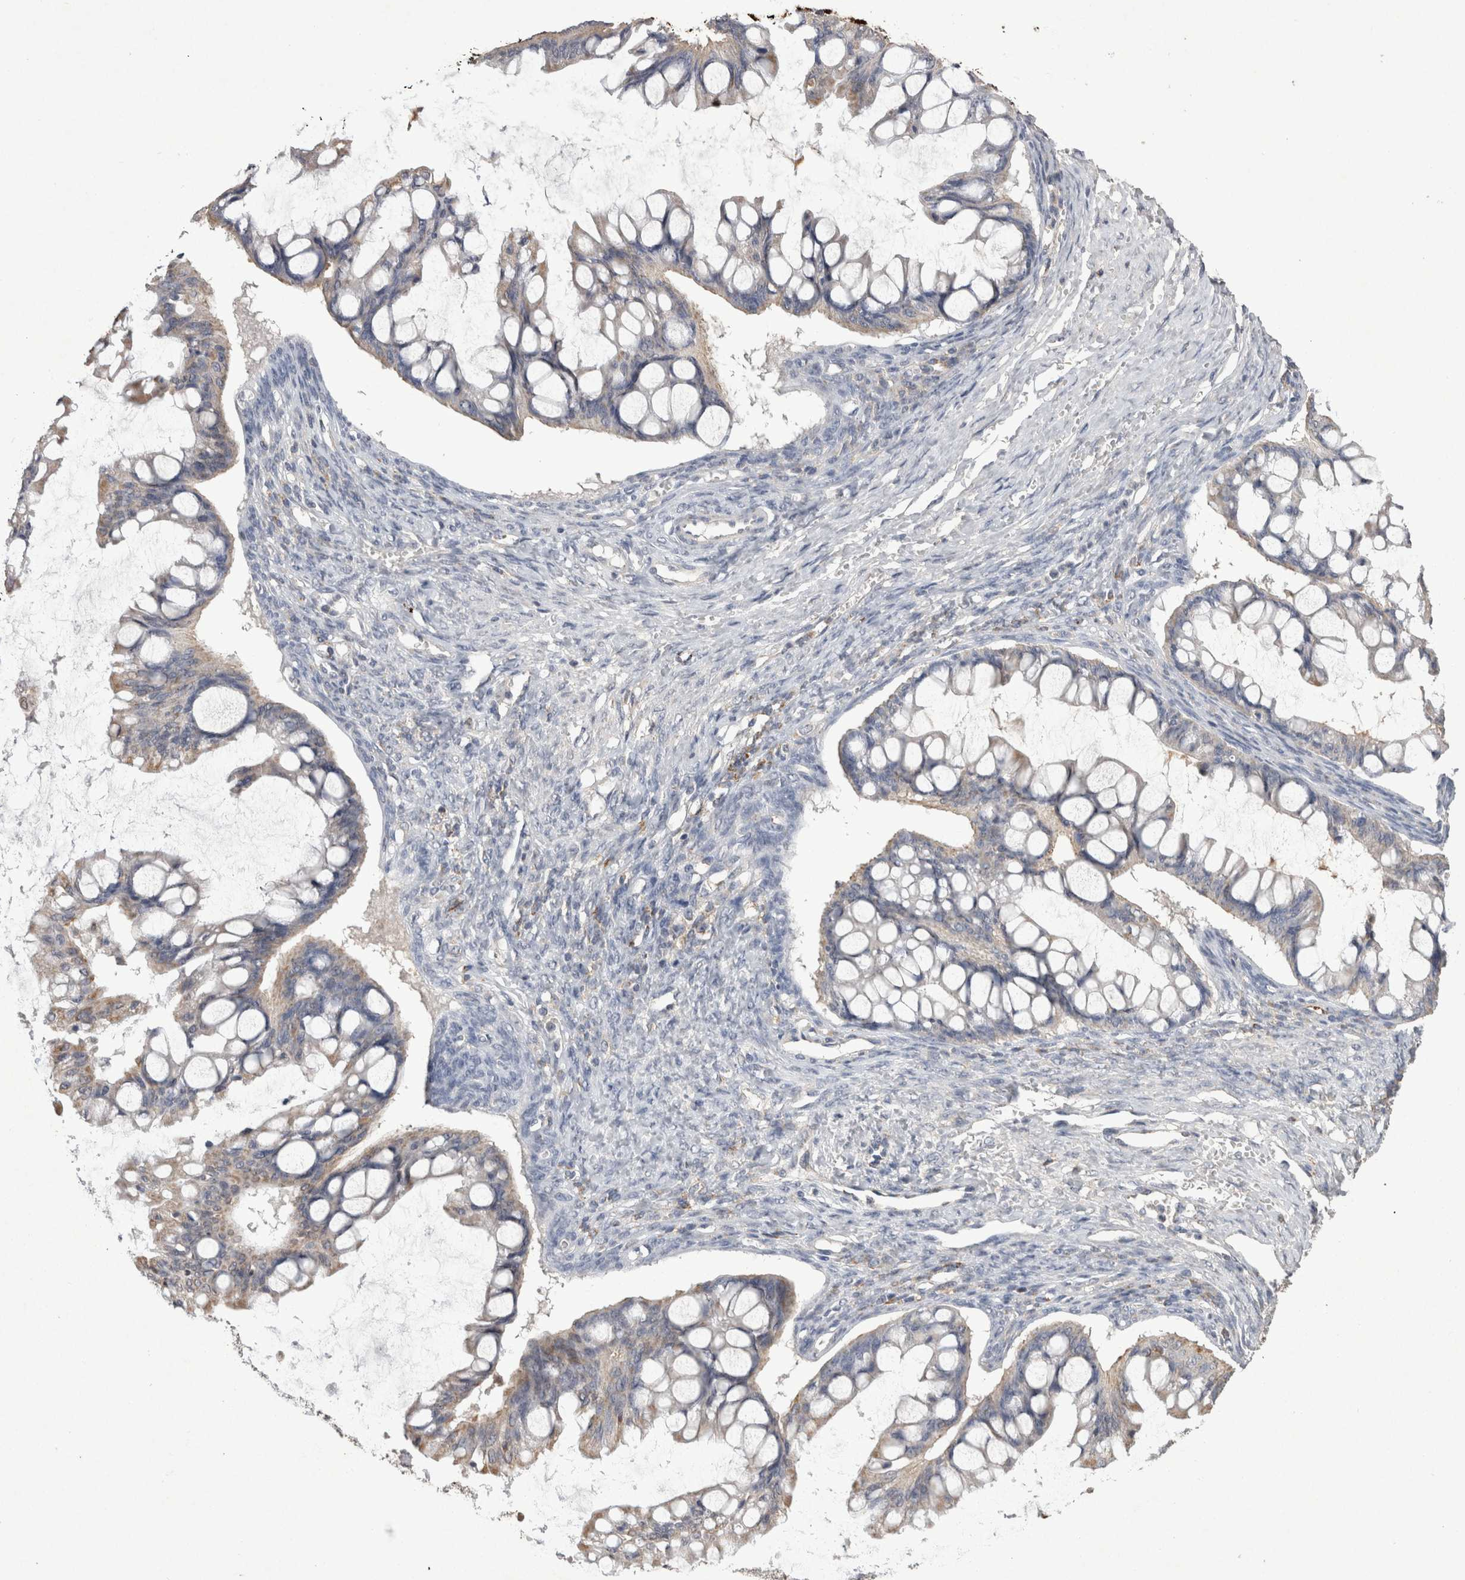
{"staining": {"intensity": "negative", "quantity": "none", "location": "none"}, "tissue": "ovarian cancer", "cell_type": "Tumor cells", "image_type": "cancer", "snomed": [{"axis": "morphology", "description": "Cystadenocarcinoma, mucinous, NOS"}, {"axis": "topography", "description": "Ovary"}], "caption": "The IHC image has no significant positivity in tumor cells of ovarian cancer (mucinous cystadenocarcinoma) tissue. Brightfield microscopy of immunohistochemistry (IHC) stained with DAB (3,3'-diaminobenzidine) (brown) and hematoxylin (blue), captured at high magnification.", "gene": "DKK3", "patient": {"sex": "female", "age": 73}}